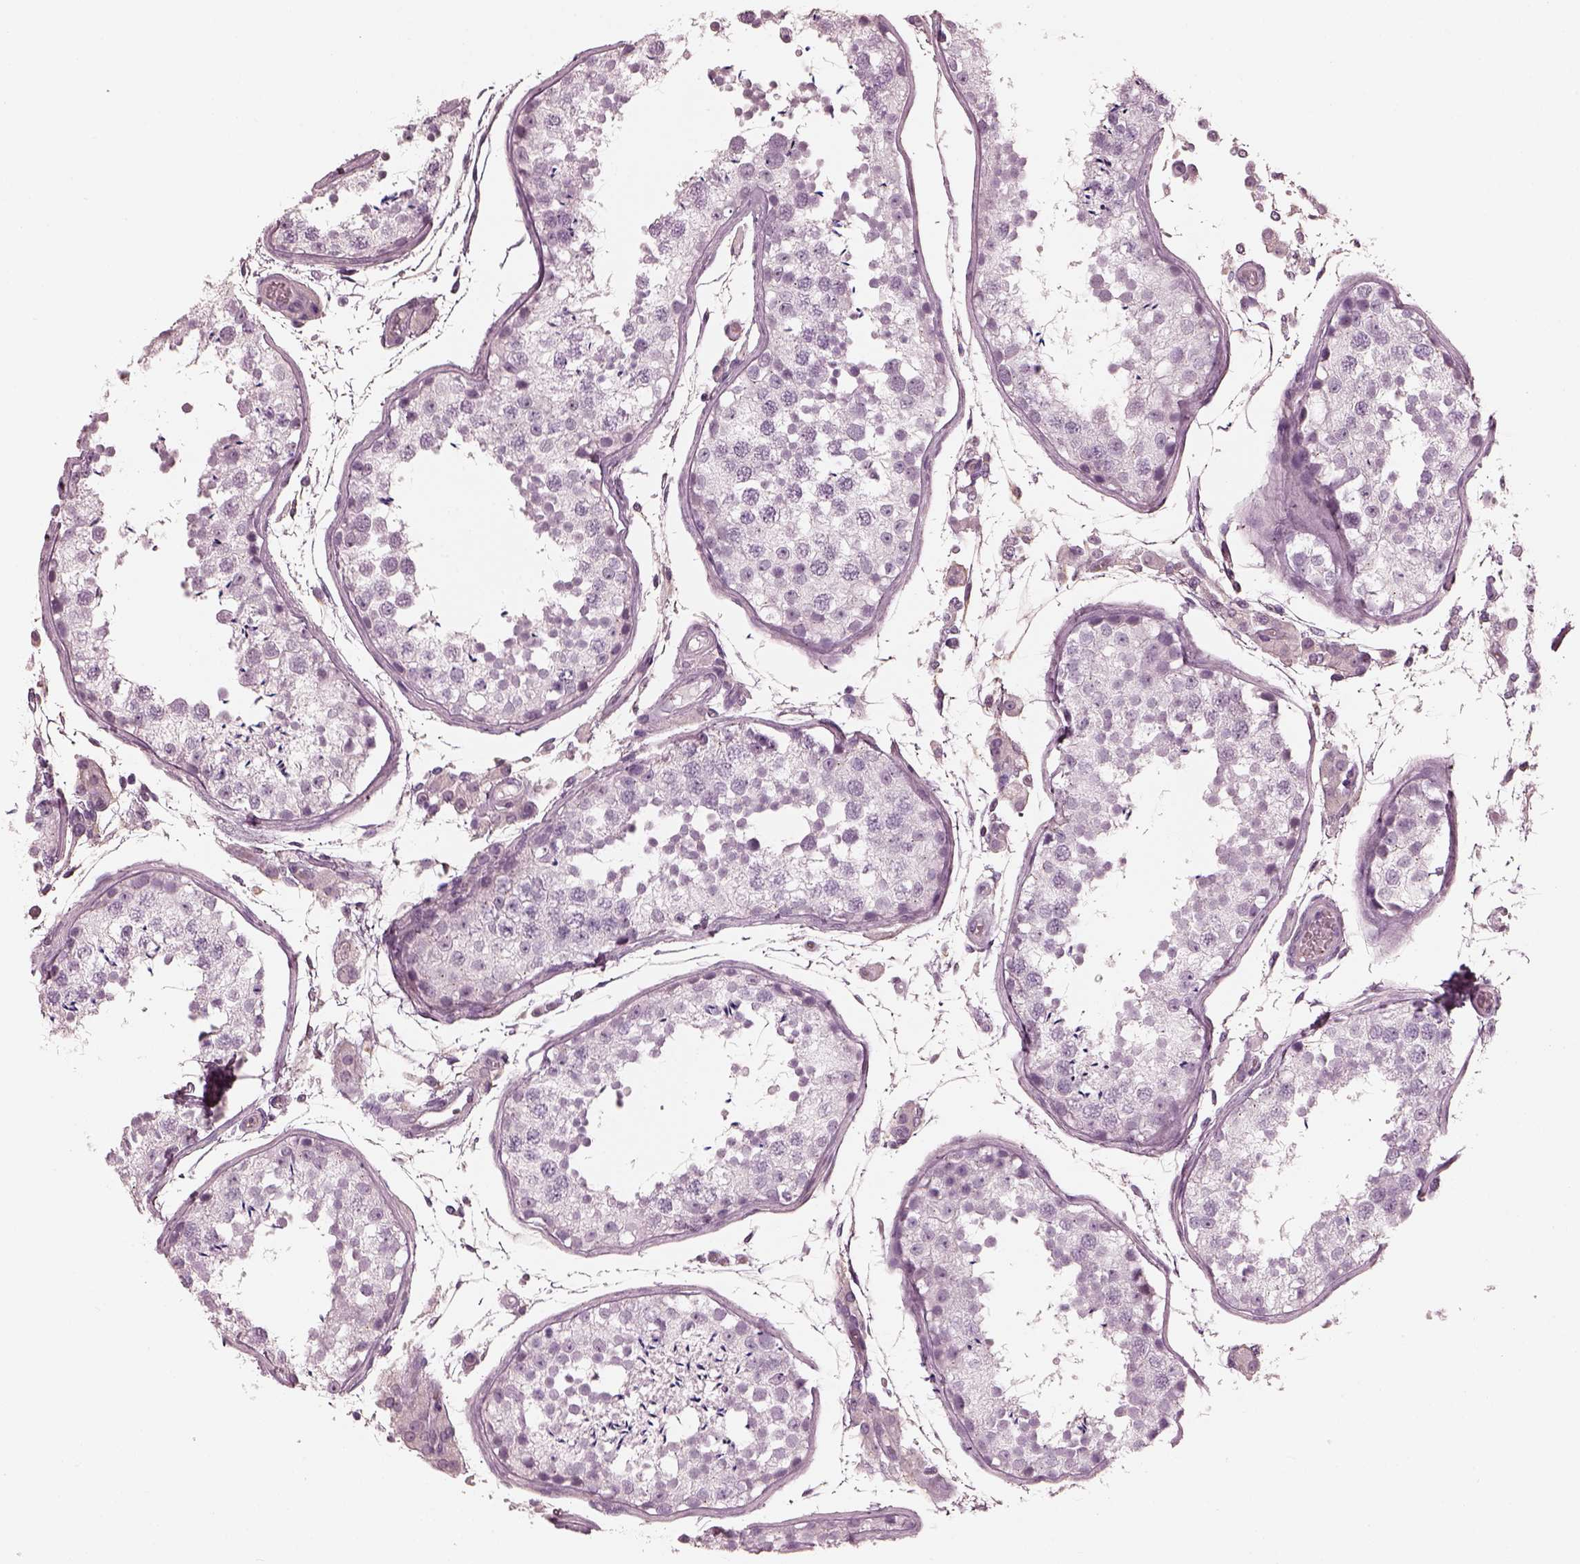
{"staining": {"intensity": "negative", "quantity": "none", "location": "none"}, "tissue": "testis", "cell_type": "Cells in seminiferous ducts", "image_type": "normal", "snomed": [{"axis": "morphology", "description": "Normal tissue, NOS"}, {"axis": "topography", "description": "Testis"}], "caption": "High power microscopy micrograph of an immunohistochemistry image of unremarkable testis, revealing no significant staining in cells in seminiferous ducts.", "gene": "EIF4E1B", "patient": {"sex": "male", "age": 29}}